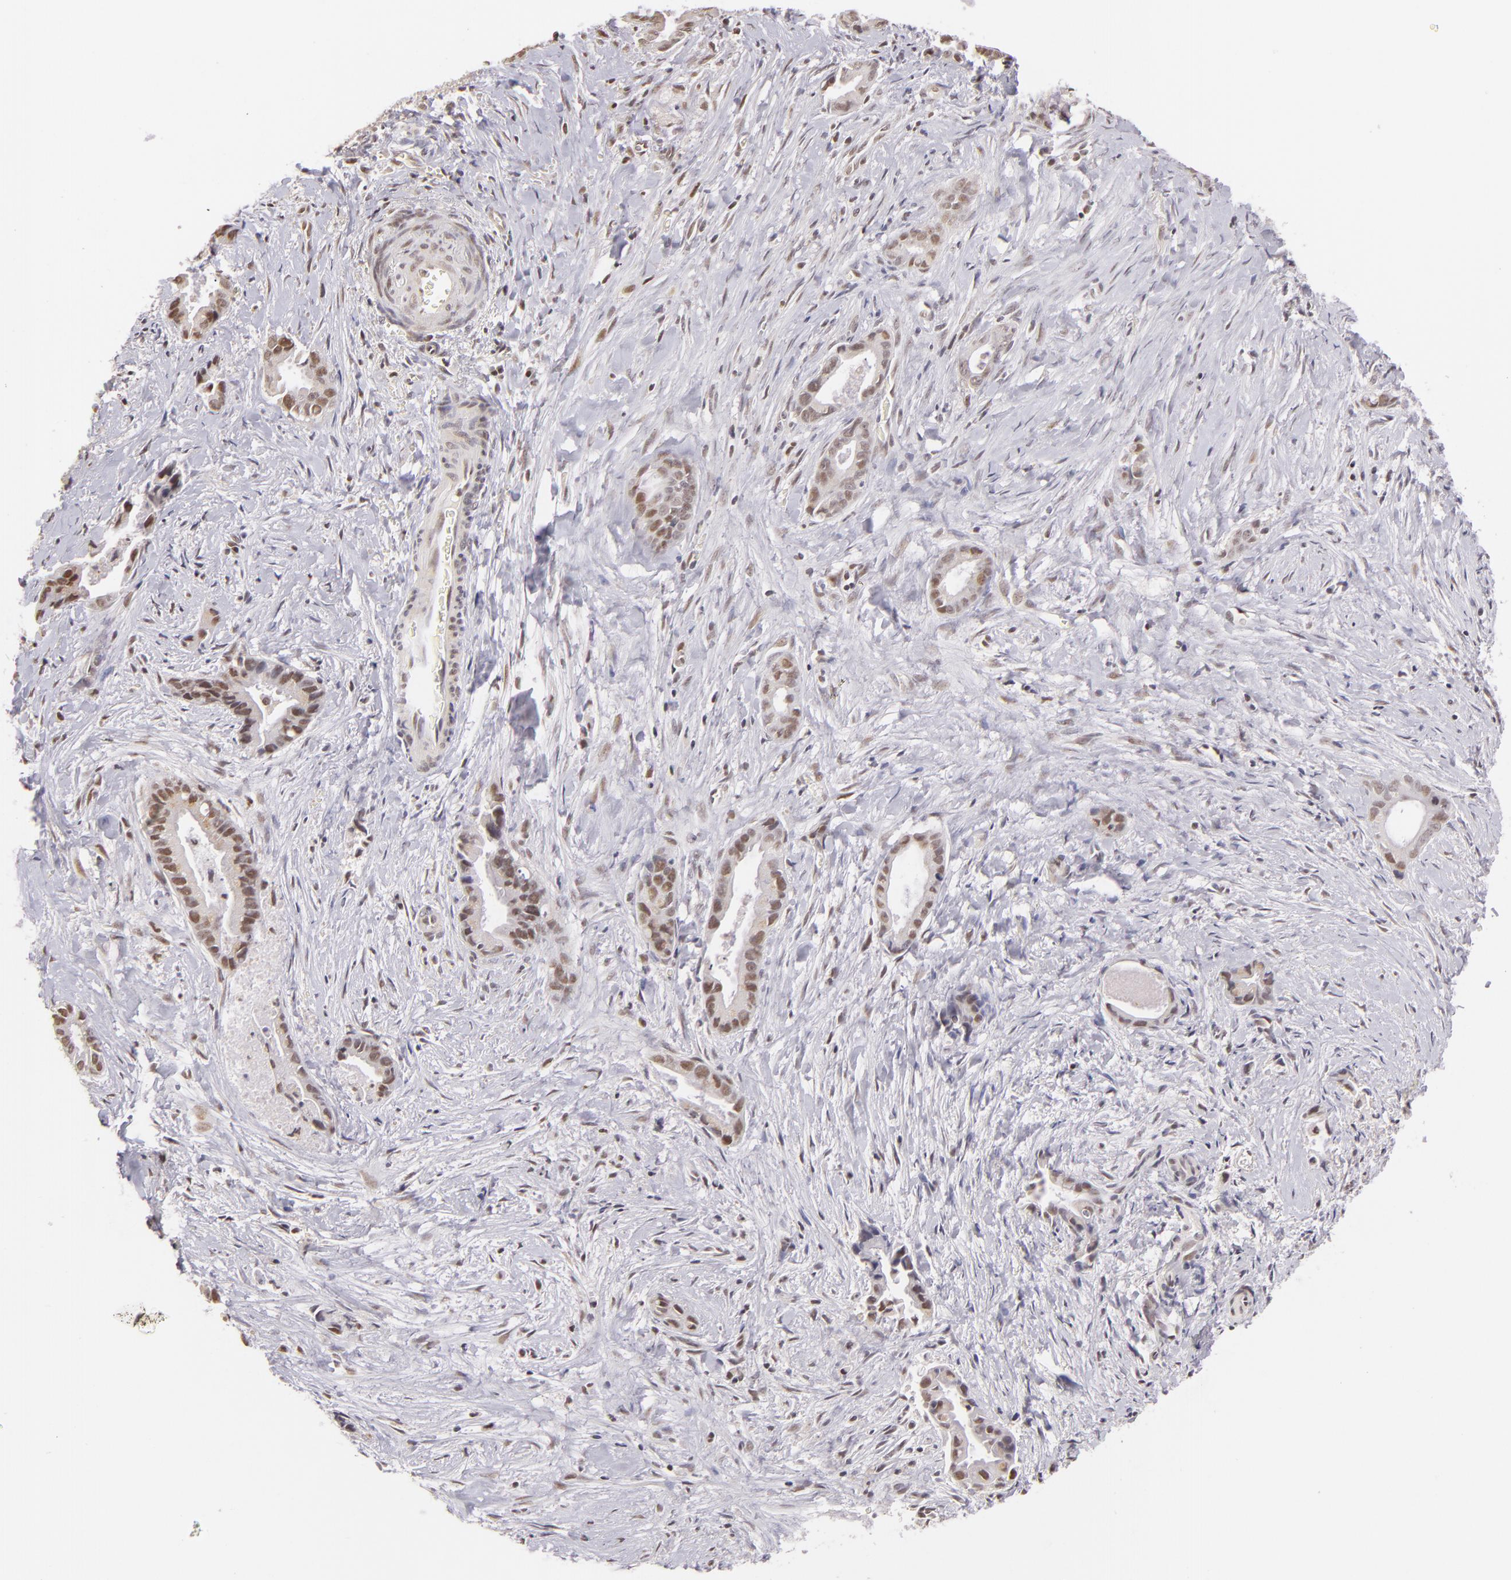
{"staining": {"intensity": "moderate", "quantity": "25%-75%", "location": "nuclear"}, "tissue": "liver cancer", "cell_type": "Tumor cells", "image_type": "cancer", "snomed": [{"axis": "morphology", "description": "Cholangiocarcinoma"}, {"axis": "topography", "description": "Liver"}], "caption": "Liver cholangiocarcinoma stained with a protein marker exhibits moderate staining in tumor cells.", "gene": "RARB", "patient": {"sex": "female", "age": 55}}